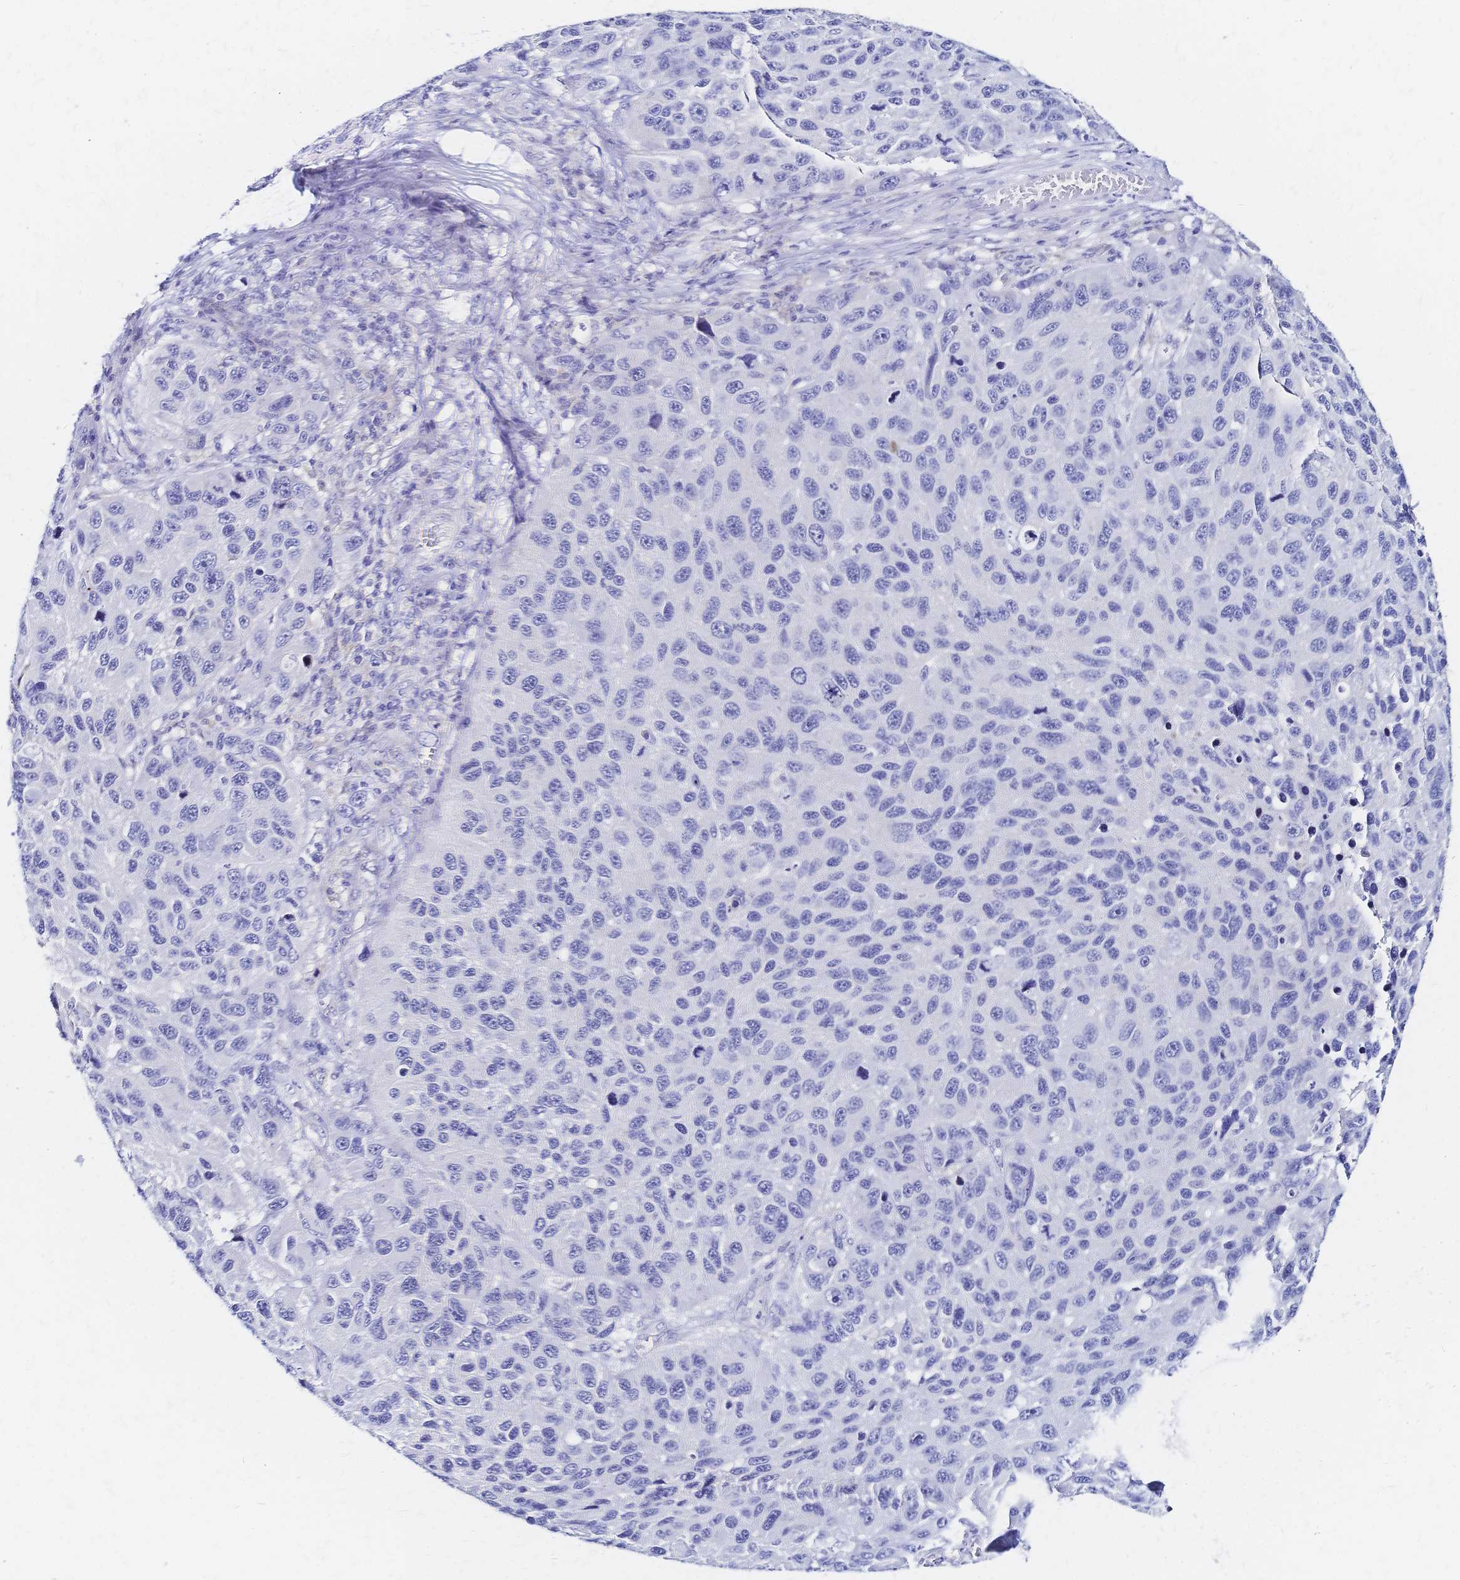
{"staining": {"intensity": "negative", "quantity": "none", "location": "none"}, "tissue": "melanoma", "cell_type": "Tumor cells", "image_type": "cancer", "snomed": [{"axis": "morphology", "description": "Malignant melanoma, NOS"}, {"axis": "topography", "description": "Skin"}], "caption": "IHC photomicrograph of neoplastic tissue: human melanoma stained with DAB (3,3'-diaminobenzidine) displays no significant protein expression in tumor cells.", "gene": "SLC5A1", "patient": {"sex": "male", "age": 53}}